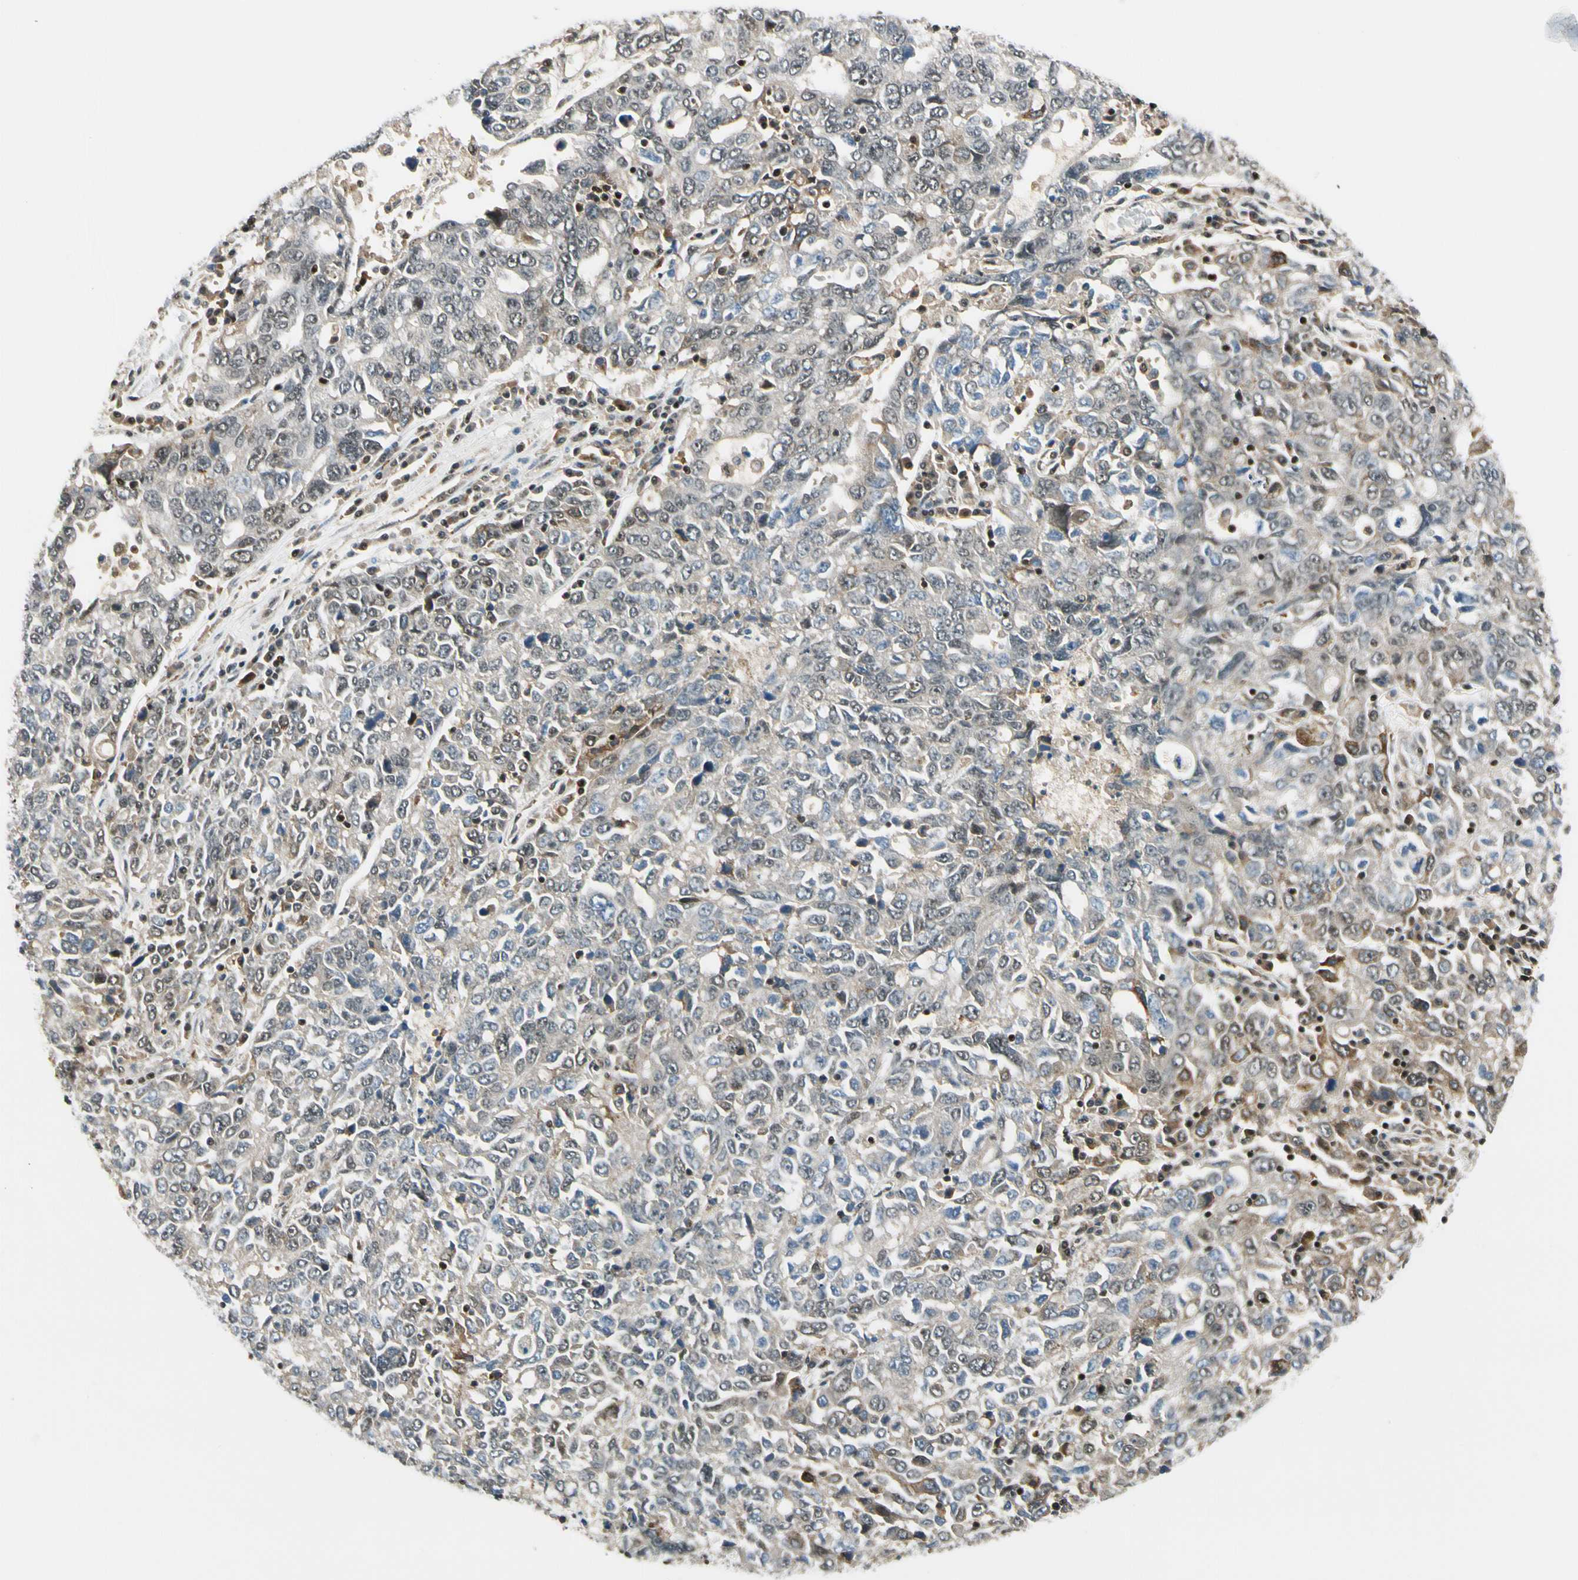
{"staining": {"intensity": "weak", "quantity": "25%-75%", "location": "cytoplasmic/membranous,nuclear"}, "tissue": "ovarian cancer", "cell_type": "Tumor cells", "image_type": "cancer", "snomed": [{"axis": "morphology", "description": "Carcinoma, endometroid"}, {"axis": "topography", "description": "Ovary"}], "caption": "IHC photomicrograph of neoplastic tissue: human ovarian endometroid carcinoma stained using immunohistochemistry (IHC) shows low levels of weak protein expression localized specifically in the cytoplasmic/membranous and nuclear of tumor cells, appearing as a cytoplasmic/membranous and nuclear brown color.", "gene": "DAXX", "patient": {"sex": "female", "age": 62}}